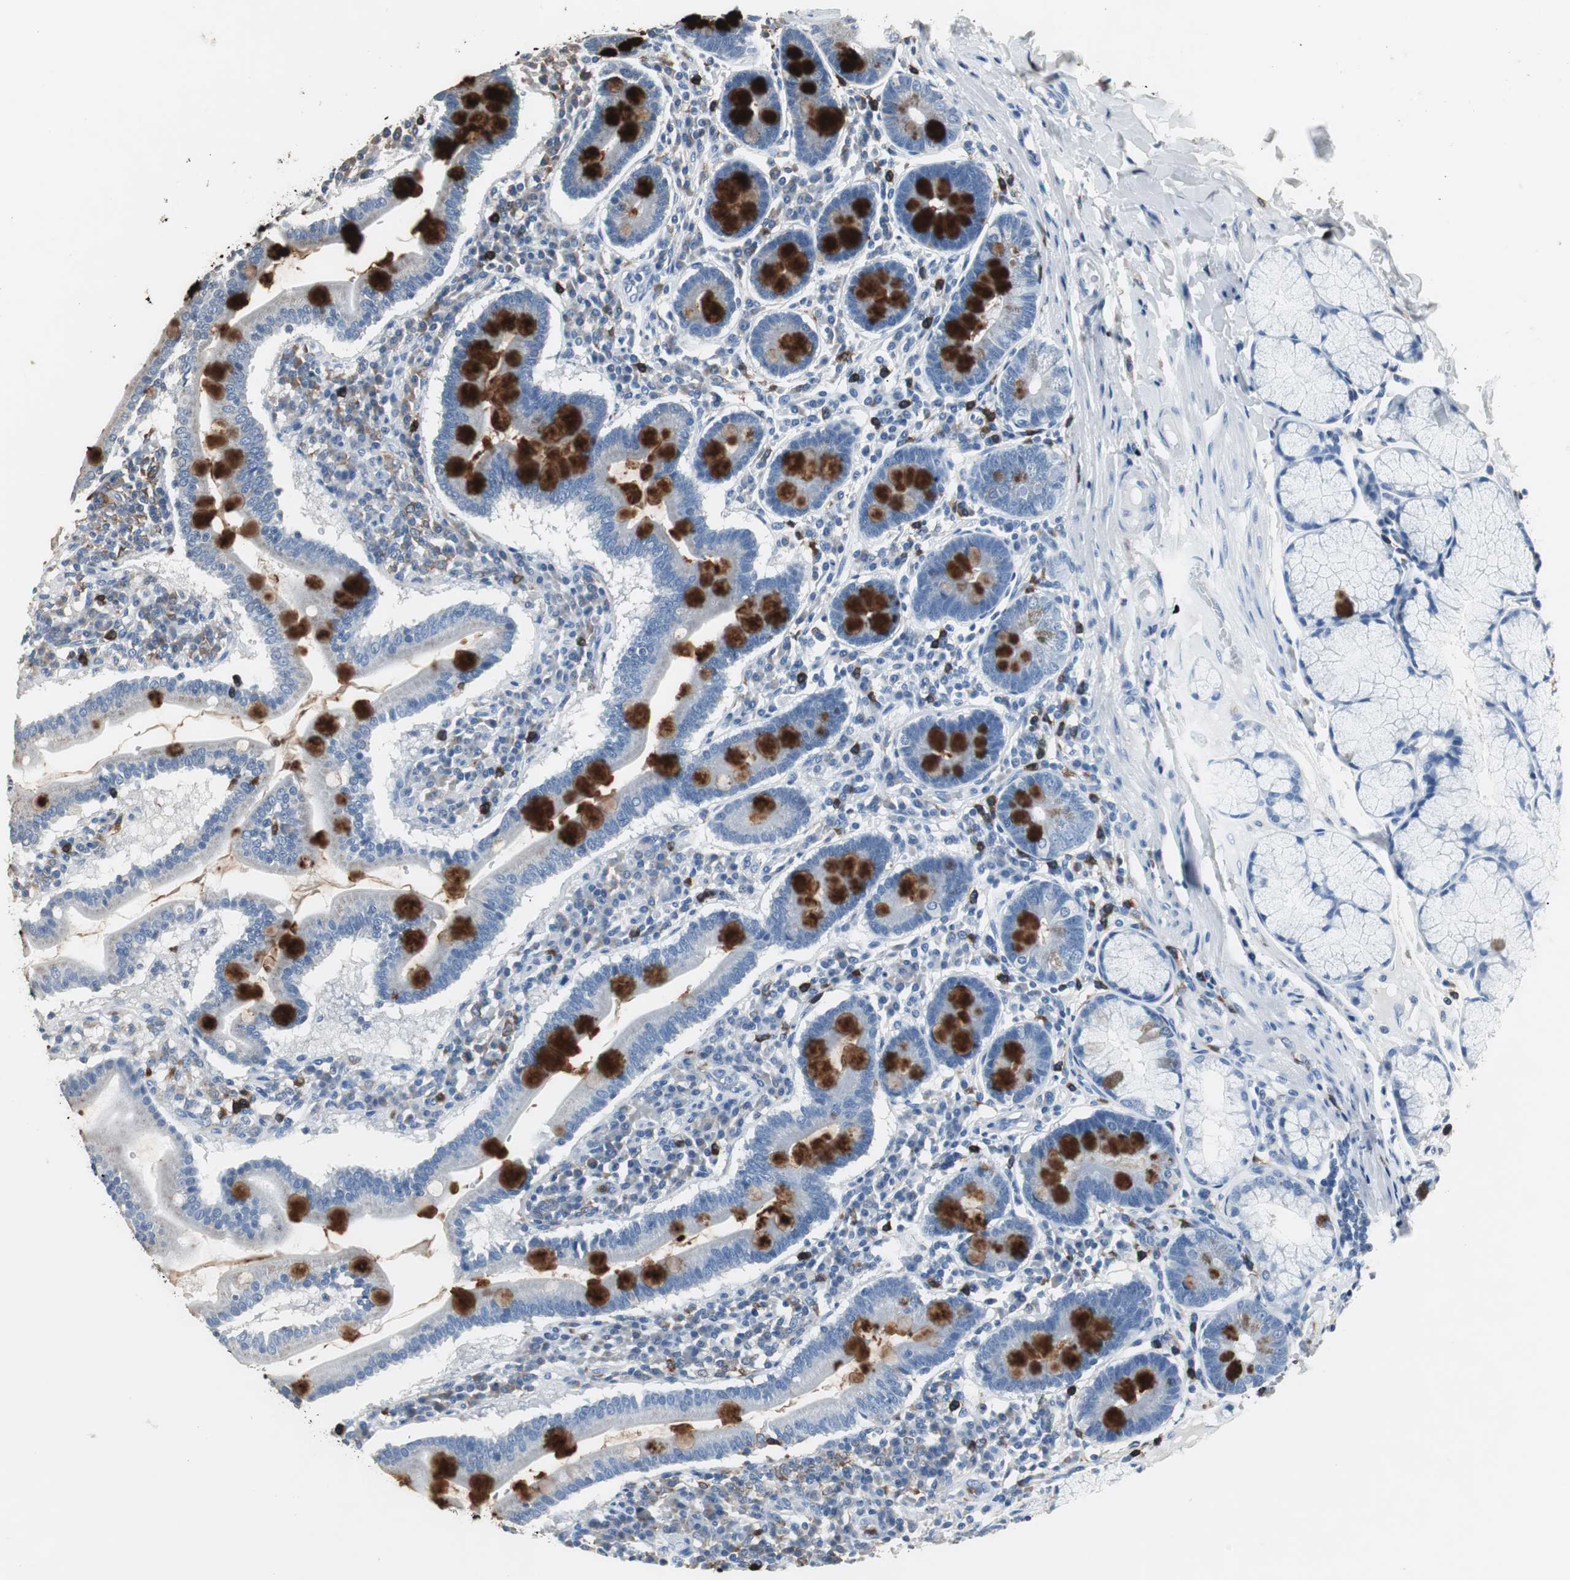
{"staining": {"intensity": "strong", "quantity": "25%-75%", "location": "cytoplasmic/membranous"}, "tissue": "duodenum", "cell_type": "Glandular cells", "image_type": "normal", "snomed": [{"axis": "morphology", "description": "Normal tissue, NOS"}, {"axis": "topography", "description": "Duodenum"}], "caption": "Duodenum stained with DAB immunohistochemistry (IHC) displays high levels of strong cytoplasmic/membranous positivity in about 25%-75% of glandular cells. Nuclei are stained in blue.", "gene": "NCF2", "patient": {"sex": "male", "age": 50}}